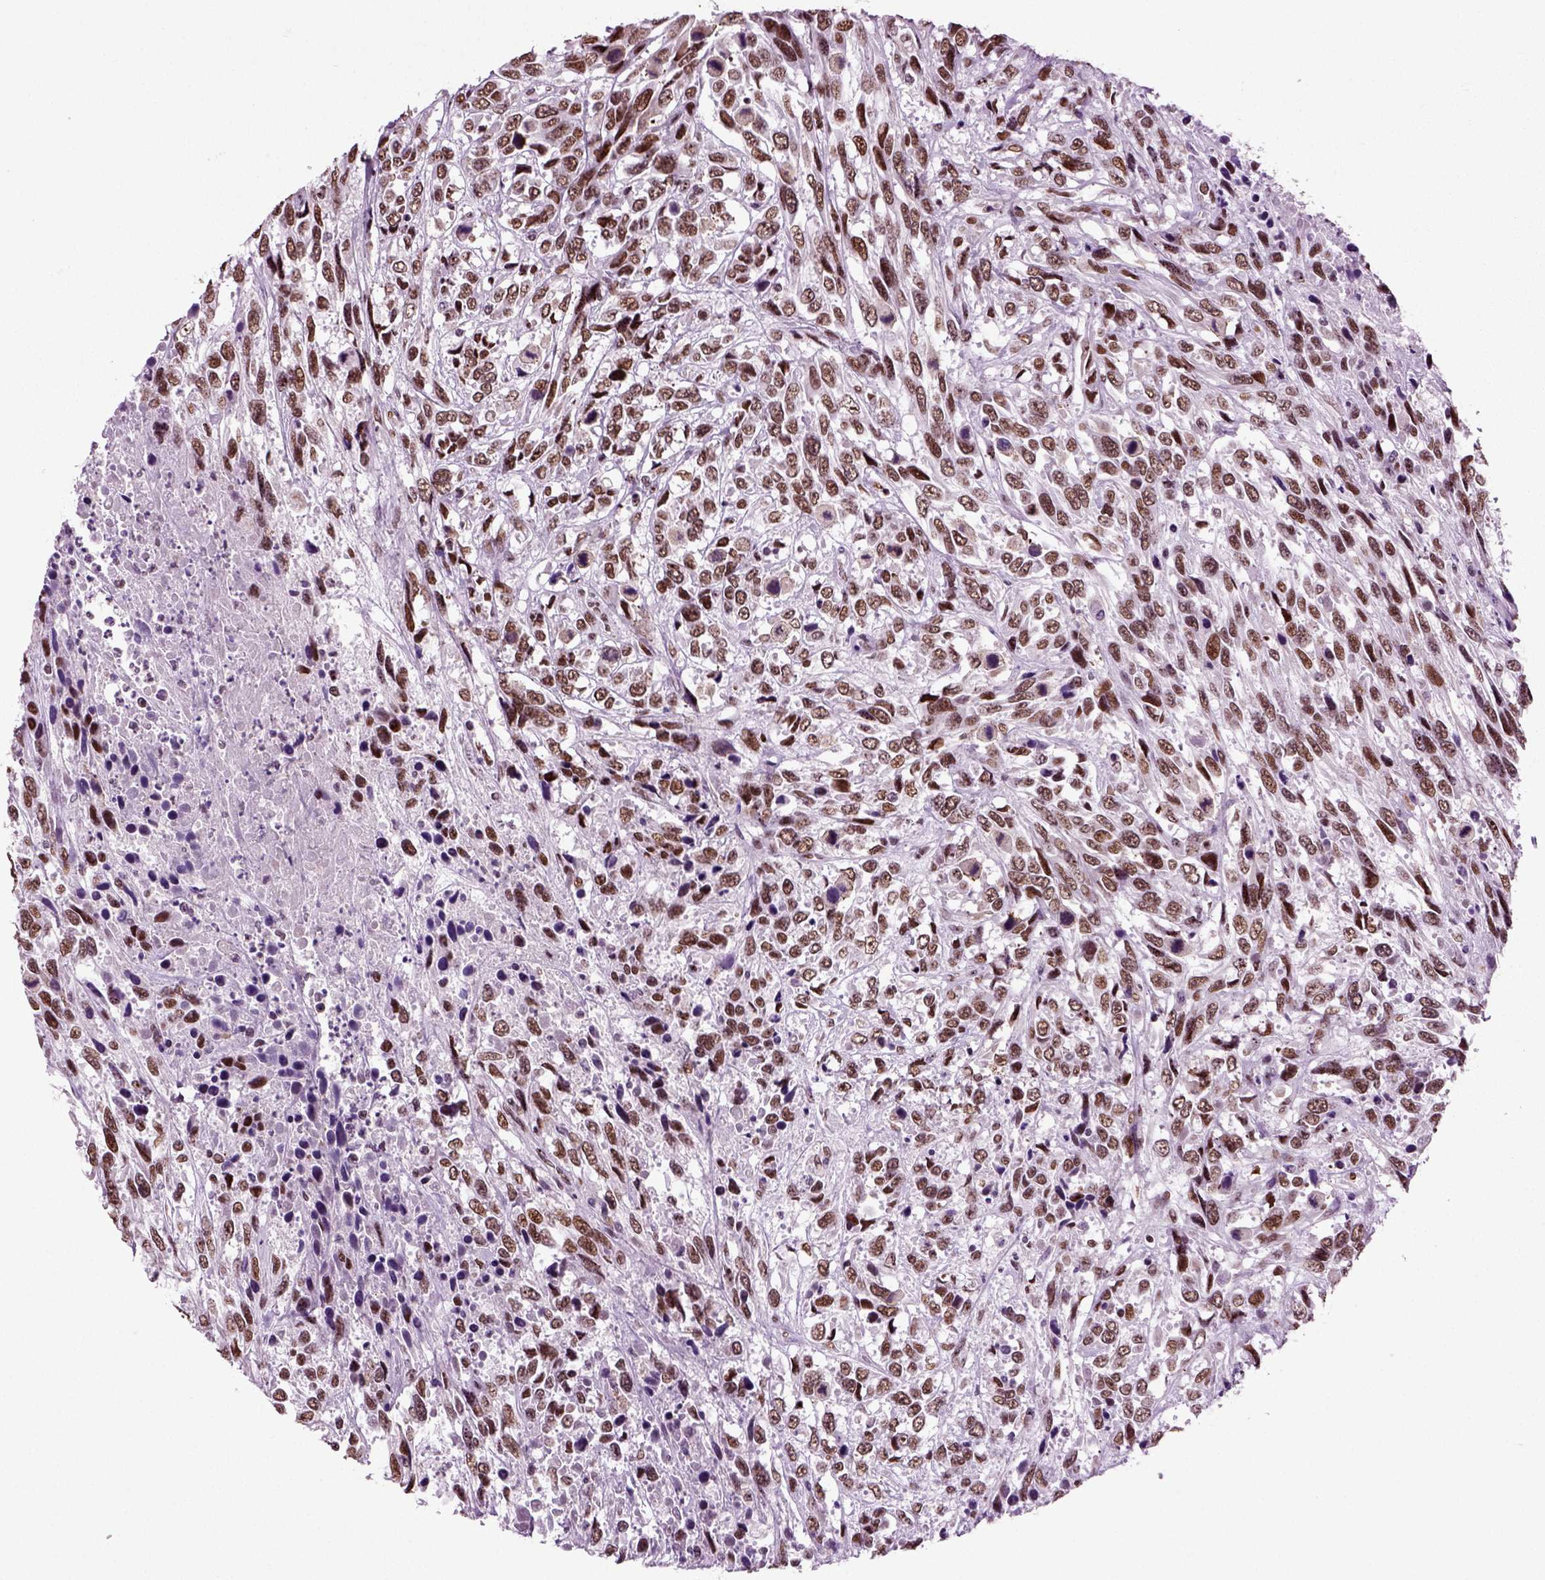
{"staining": {"intensity": "moderate", "quantity": ">75%", "location": "nuclear"}, "tissue": "urothelial cancer", "cell_type": "Tumor cells", "image_type": "cancer", "snomed": [{"axis": "morphology", "description": "Urothelial carcinoma, High grade"}, {"axis": "topography", "description": "Urinary bladder"}], "caption": "Human urothelial cancer stained for a protein (brown) shows moderate nuclear positive expression in about >75% of tumor cells.", "gene": "RCOR3", "patient": {"sex": "female", "age": 70}}